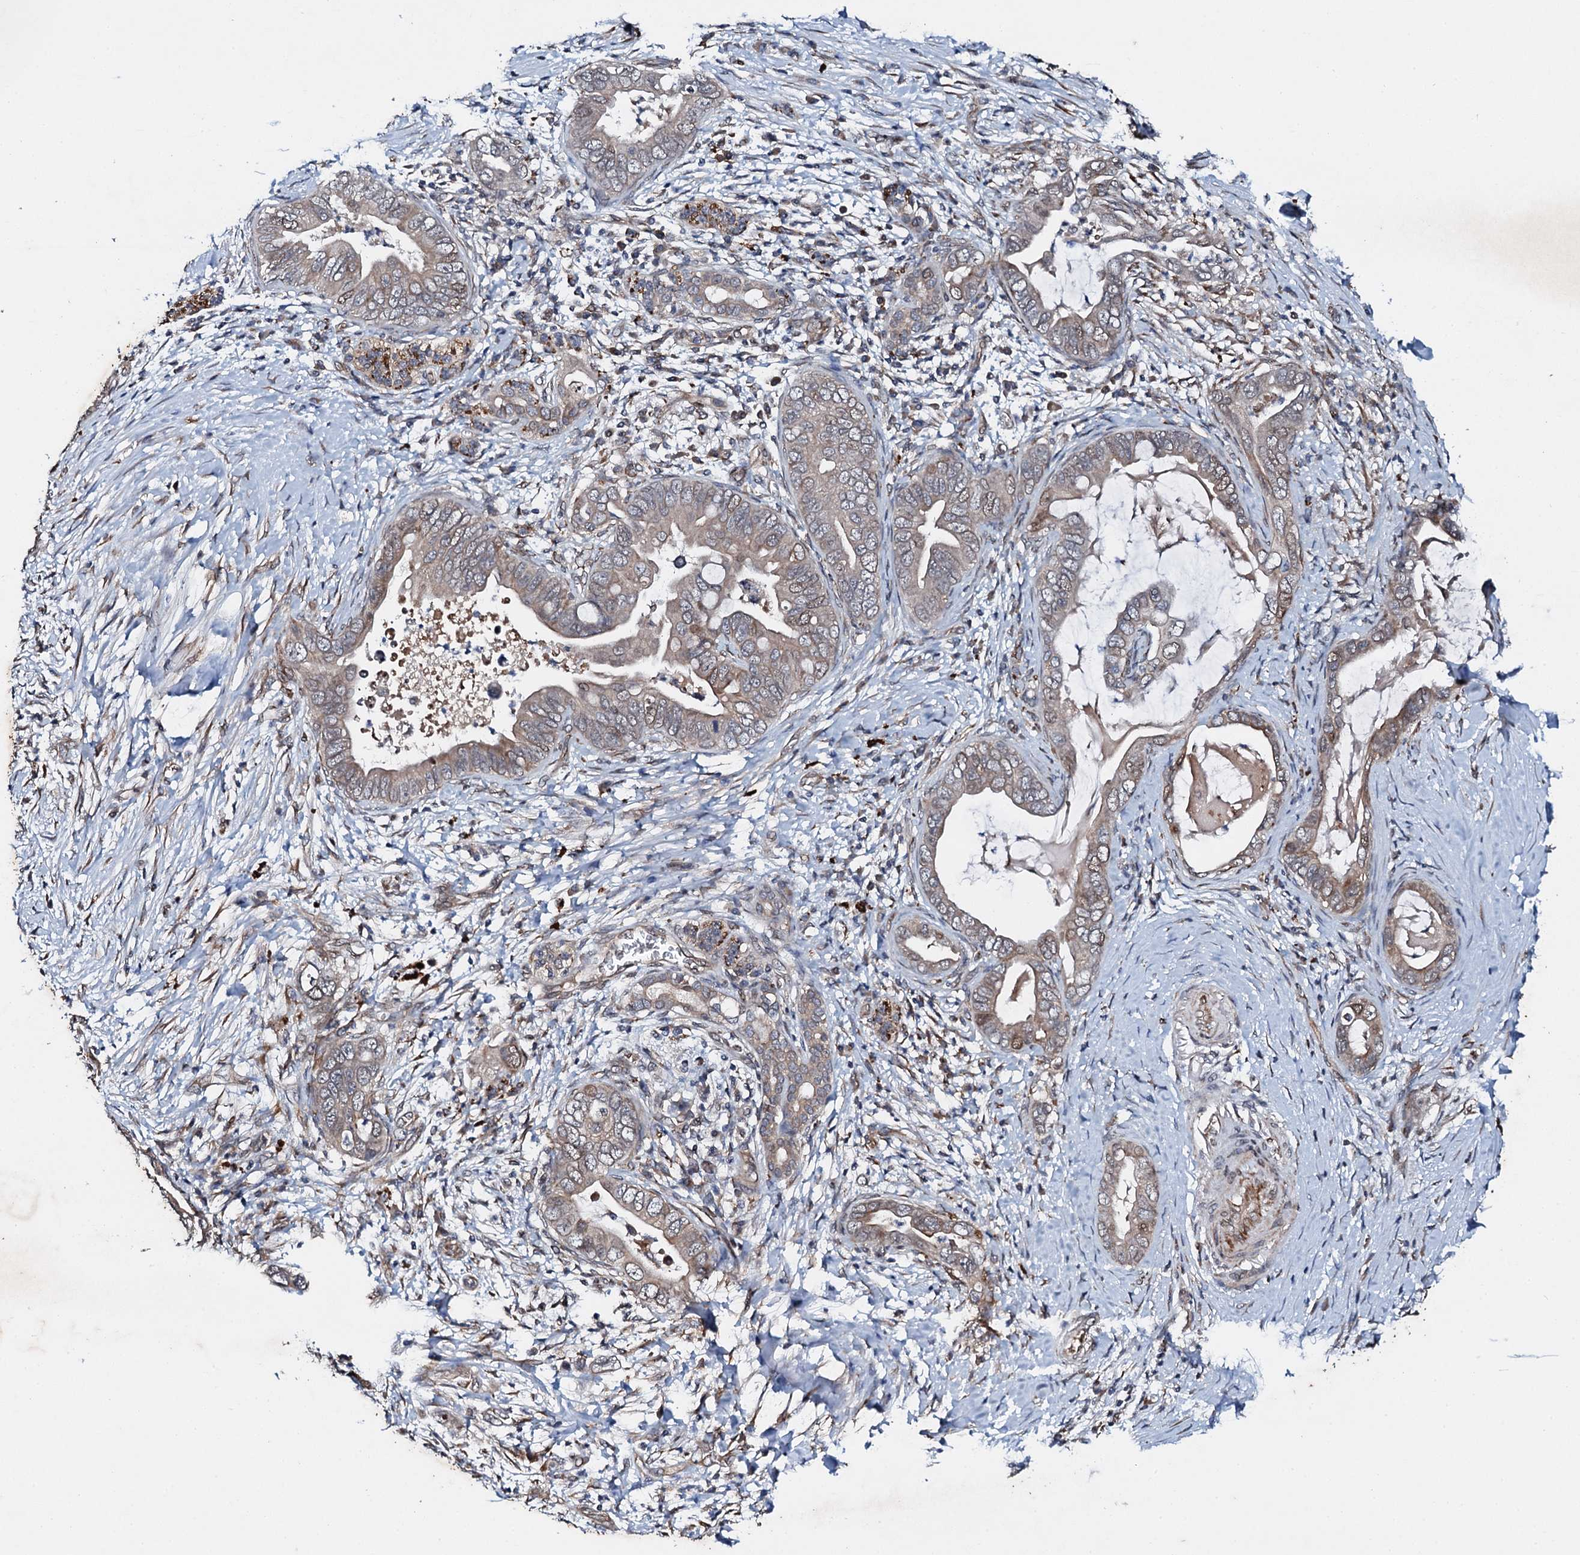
{"staining": {"intensity": "negative", "quantity": "none", "location": "none"}, "tissue": "pancreatic cancer", "cell_type": "Tumor cells", "image_type": "cancer", "snomed": [{"axis": "morphology", "description": "Adenocarcinoma, NOS"}, {"axis": "topography", "description": "Pancreas"}], "caption": "Immunohistochemistry photomicrograph of neoplastic tissue: human pancreatic cancer stained with DAB exhibits no significant protein staining in tumor cells.", "gene": "ADAMTS10", "patient": {"sex": "male", "age": 75}}